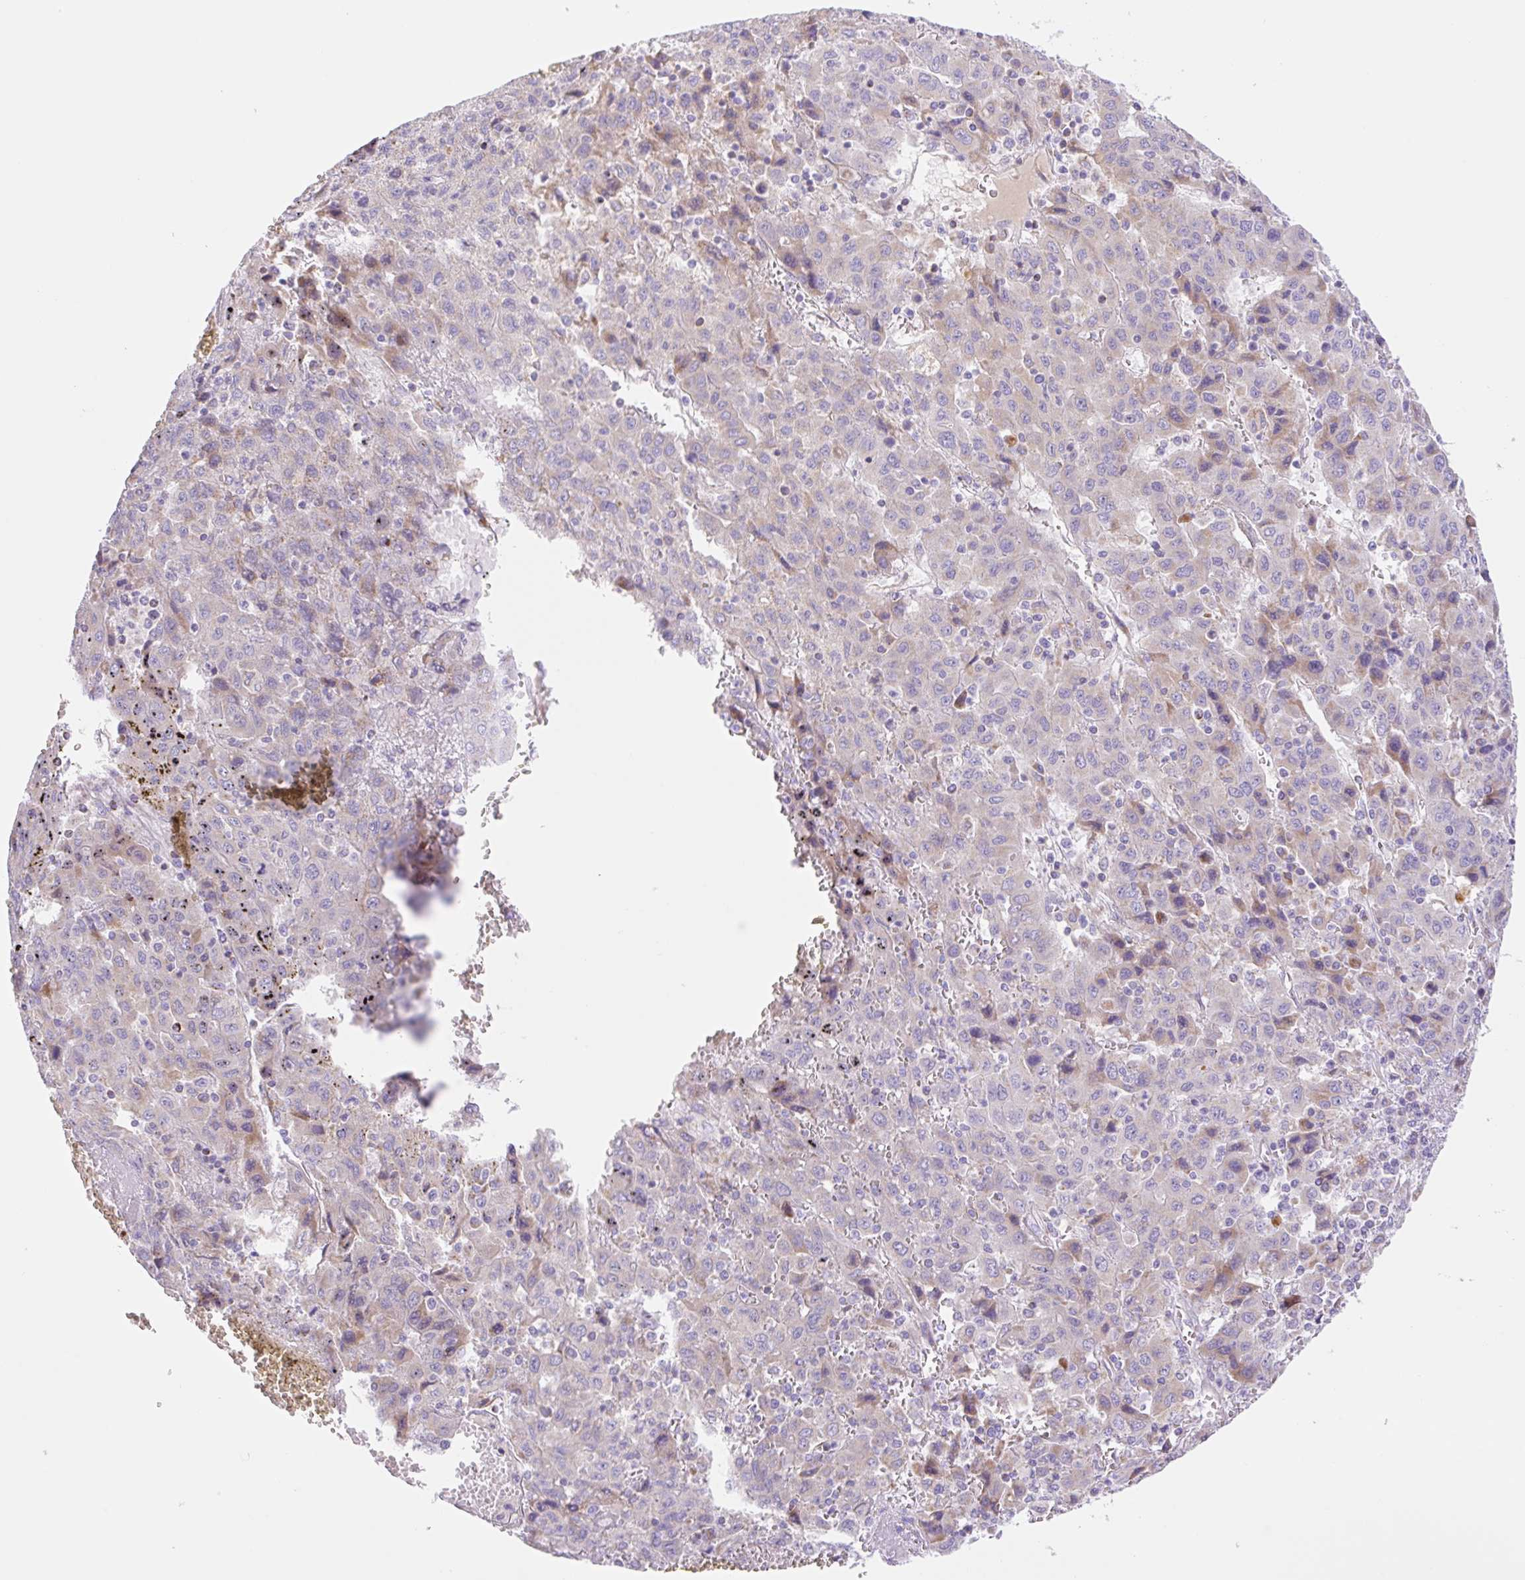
{"staining": {"intensity": "moderate", "quantity": "<25%", "location": "cytoplasmic/membranous"}, "tissue": "liver cancer", "cell_type": "Tumor cells", "image_type": "cancer", "snomed": [{"axis": "morphology", "description": "Carcinoma, Hepatocellular, NOS"}, {"axis": "topography", "description": "Liver"}], "caption": "A histopathology image showing moderate cytoplasmic/membranous expression in about <25% of tumor cells in liver hepatocellular carcinoma, as visualized by brown immunohistochemical staining.", "gene": "ETNK2", "patient": {"sex": "female", "age": 53}}